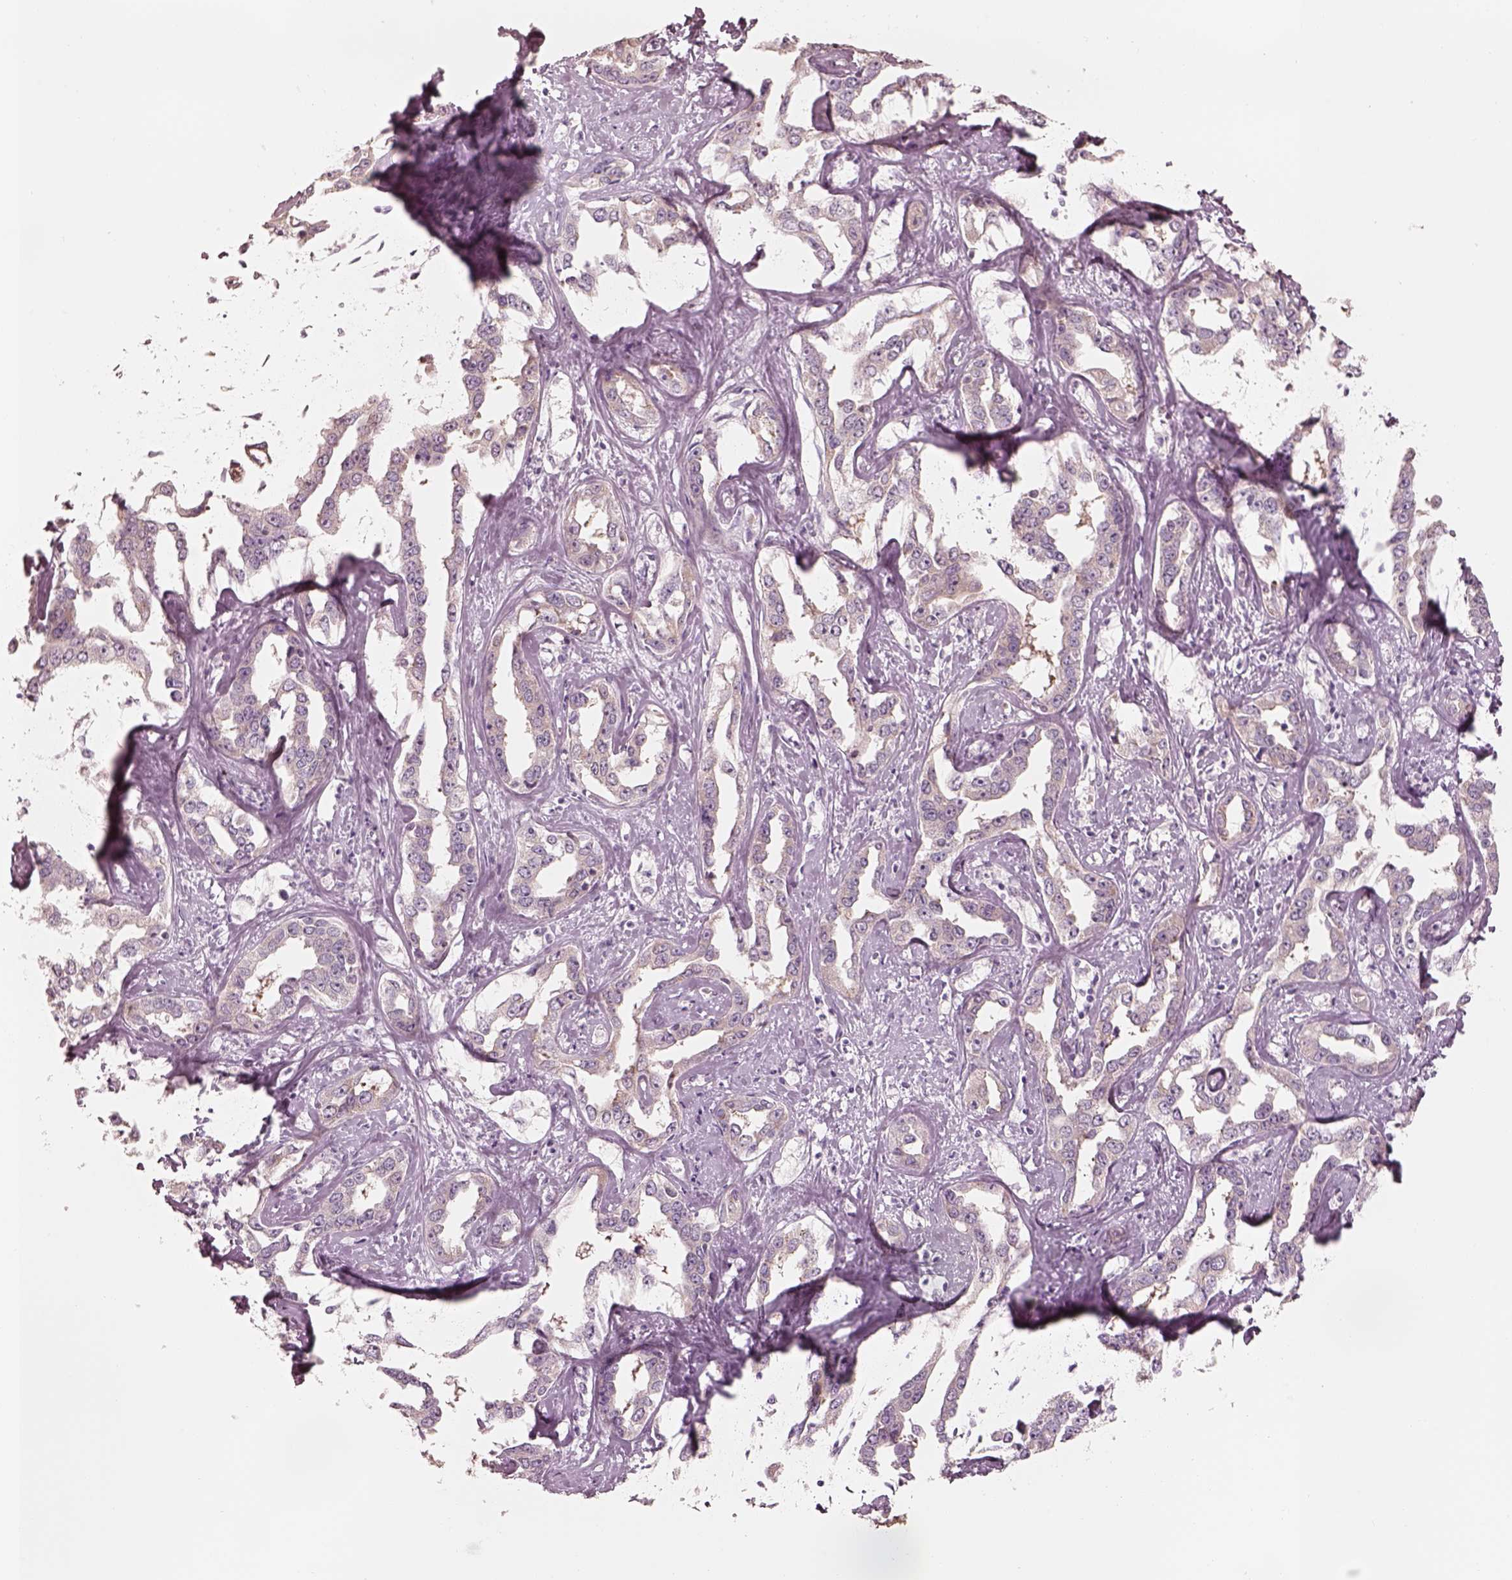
{"staining": {"intensity": "negative", "quantity": "none", "location": "none"}, "tissue": "liver cancer", "cell_type": "Tumor cells", "image_type": "cancer", "snomed": [{"axis": "morphology", "description": "Cholangiocarcinoma"}, {"axis": "topography", "description": "Liver"}], "caption": "A high-resolution photomicrograph shows immunohistochemistry (IHC) staining of liver cancer, which demonstrates no significant staining in tumor cells.", "gene": "RAB3C", "patient": {"sex": "male", "age": 59}}